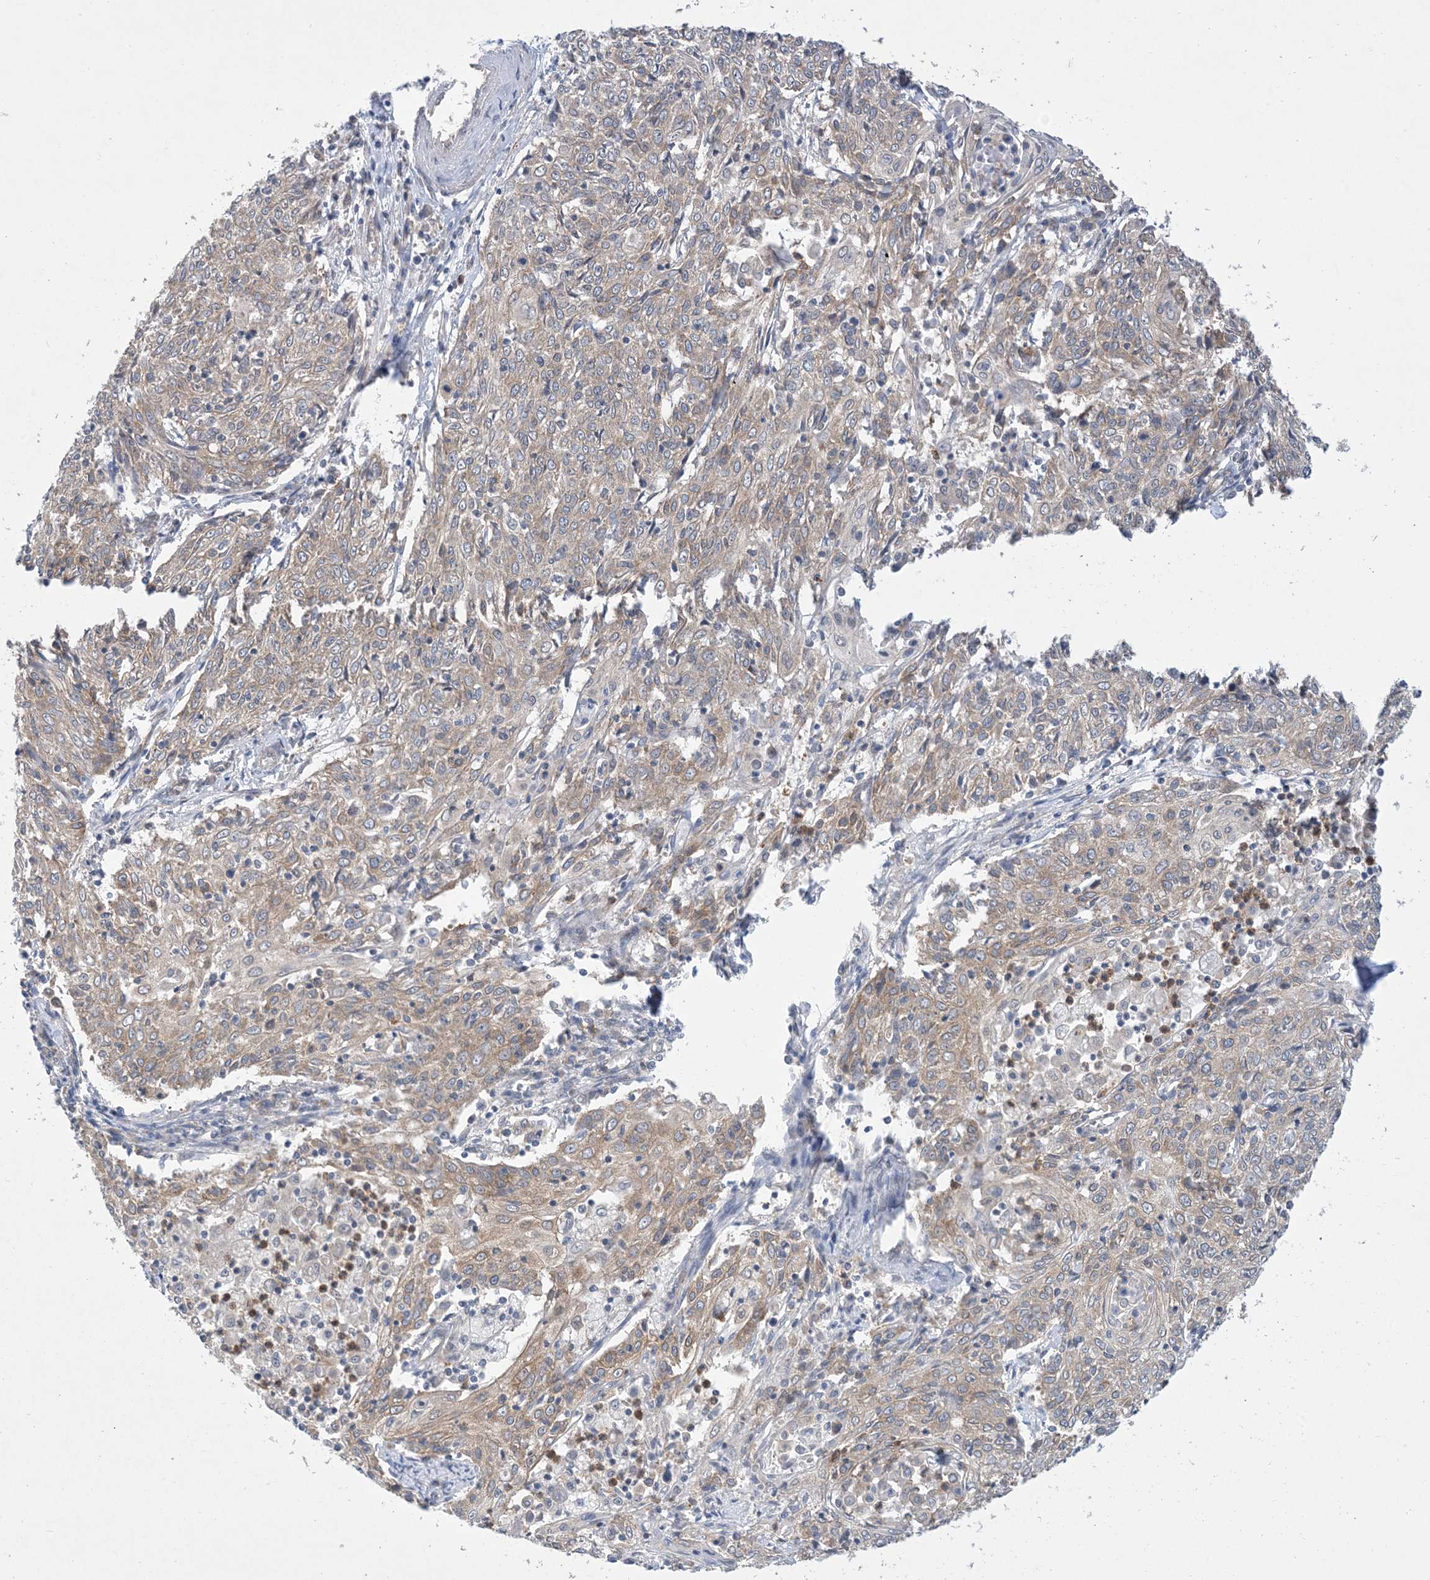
{"staining": {"intensity": "moderate", "quantity": ">75%", "location": "cytoplasmic/membranous"}, "tissue": "cervical cancer", "cell_type": "Tumor cells", "image_type": "cancer", "snomed": [{"axis": "morphology", "description": "Squamous cell carcinoma, NOS"}, {"axis": "topography", "description": "Cervix"}], "caption": "IHC (DAB) staining of cervical cancer demonstrates moderate cytoplasmic/membranous protein staining in about >75% of tumor cells.", "gene": "EHBP1", "patient": {"sex": "female", "age": 48}}